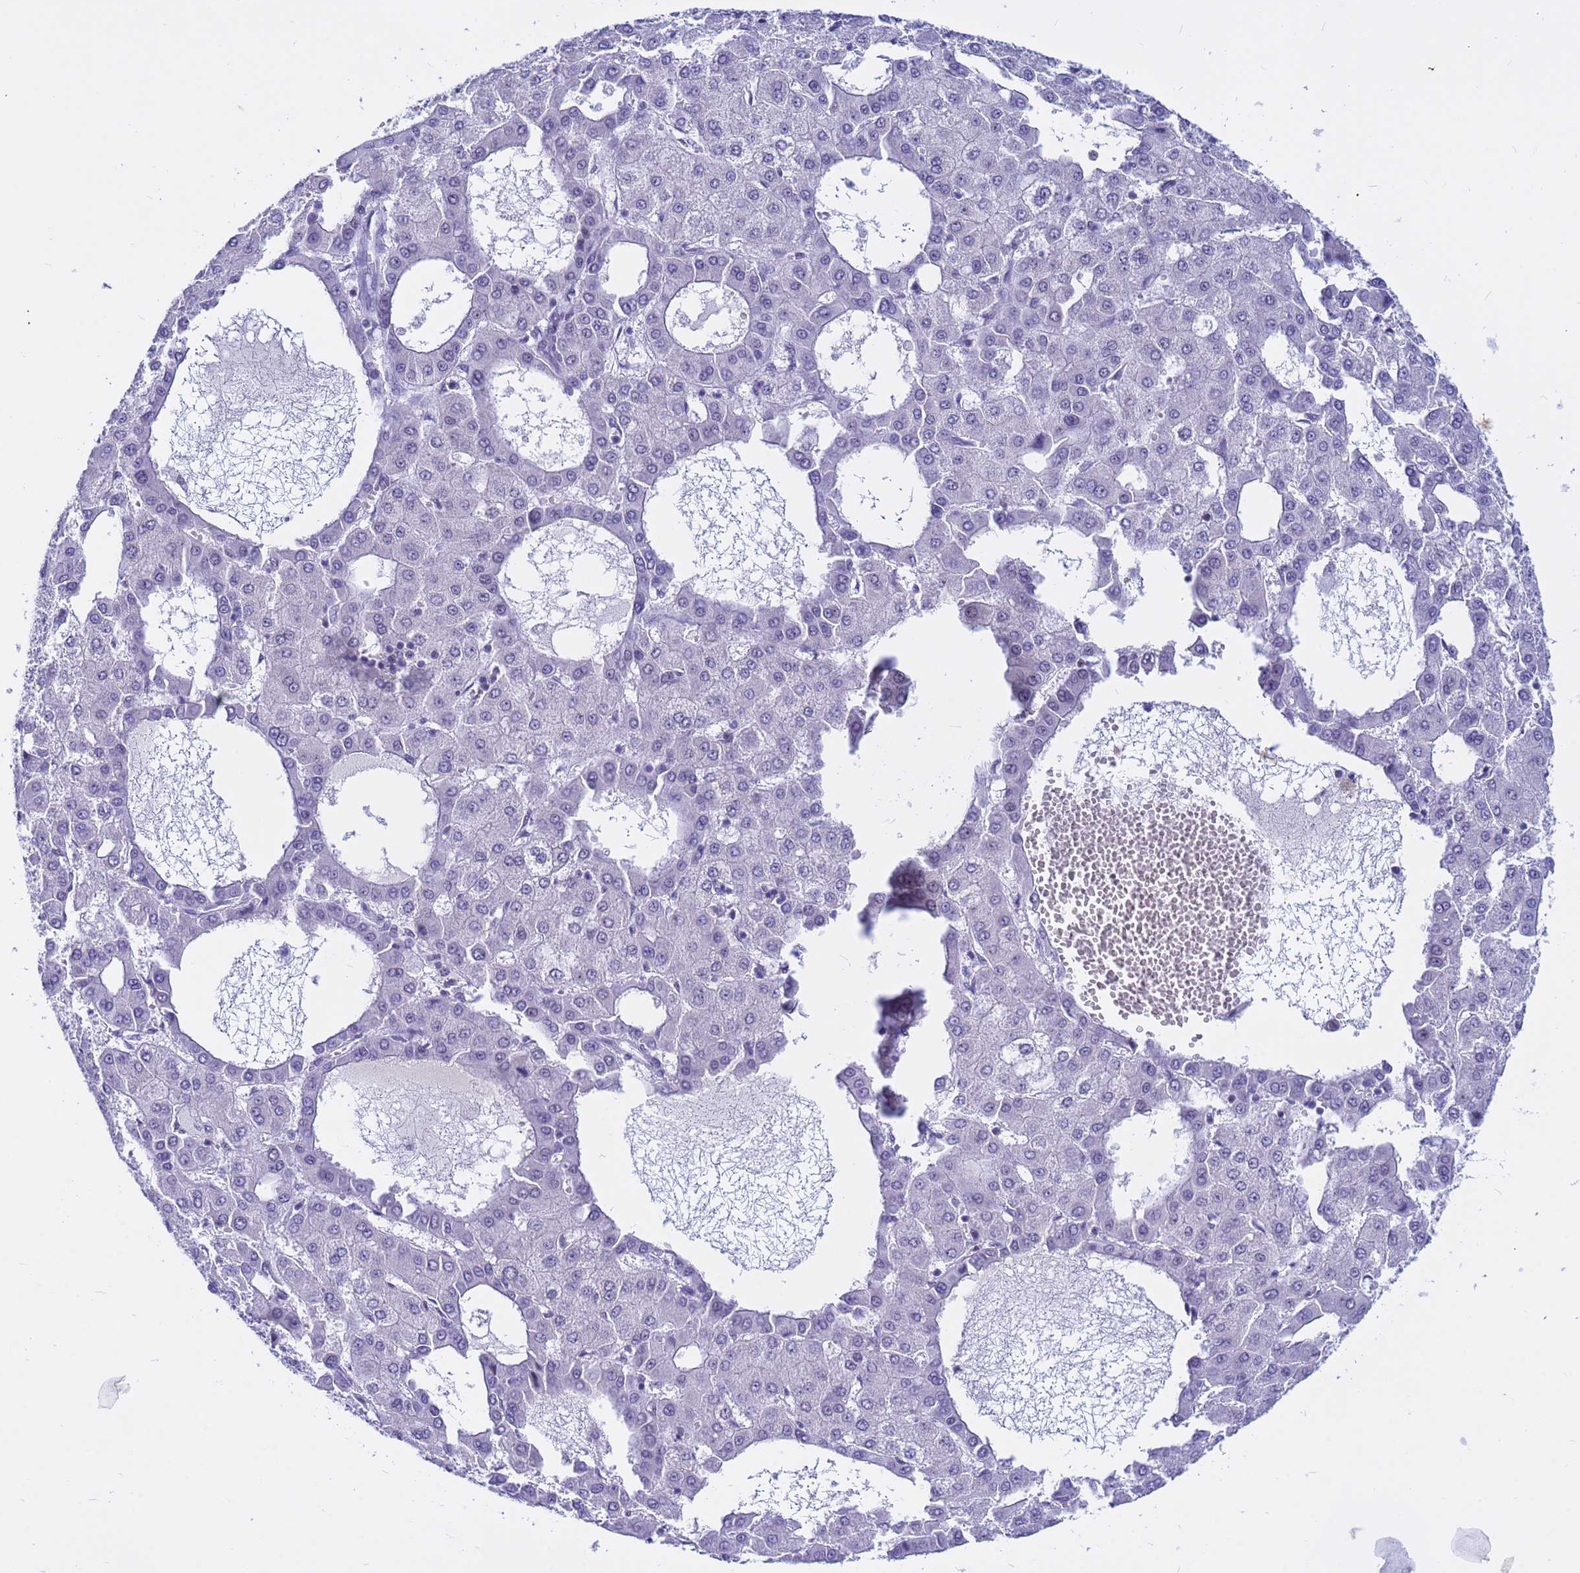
{"staining": {"intensity": "negative", "quantity": "none", "location": "none"}, "tissue": "liver cancer", "cell_type": "Tumor cells", "image_type": "cancer", "snomed": [{"axis": "morphology", "description": "Carcinoma, Hepatocellular, NOS"}, {"axis": "topography", "description": "Liver"}], "caption": "Tumor cells show no significant positivity in liver hepatocellular carcinoma.", "gene": "DMRTC2", "patient": {"sex": "male", "age": 47}}